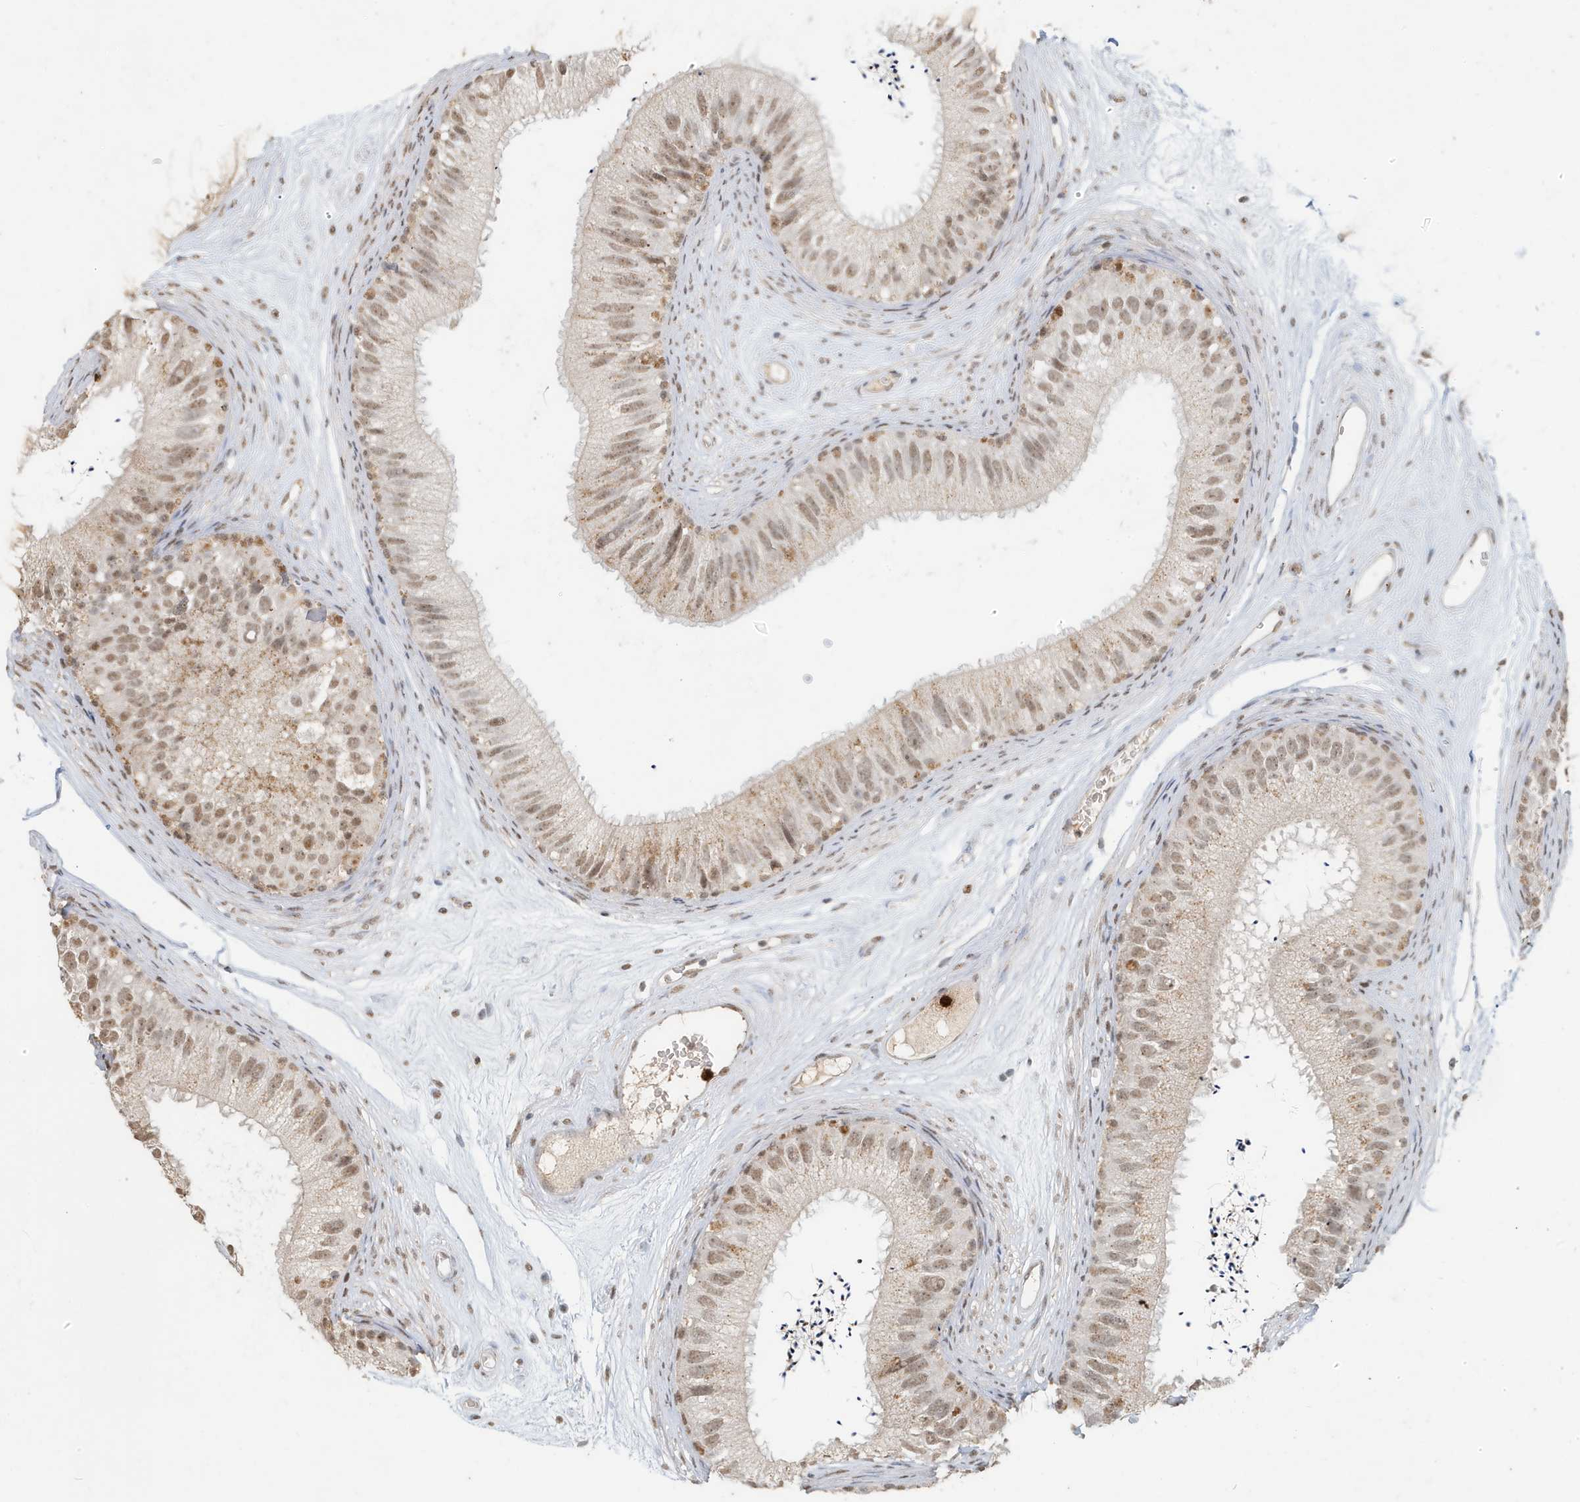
{"staining": {"intensity": "moderate", "quantity": "25%-75%", "location": "nuclear"}, "tissue": "epididymis", "cell_type": "Glandular cells", "image_type": "normal", "snomed": [{"axis": "morphology", "description": "Normal tissue, NOS"}, {"axis": "topography", "description": "Epididymis"}], "caption": "Immunohistochemistry image of unremarkable epididymis stained for a protein (brown), which reveals medium levels of moderate nuclear staining in about 25%-75% of glandular cells.", "gene": "DEFA1", "patient": {"sex": "male", "age": 77}}